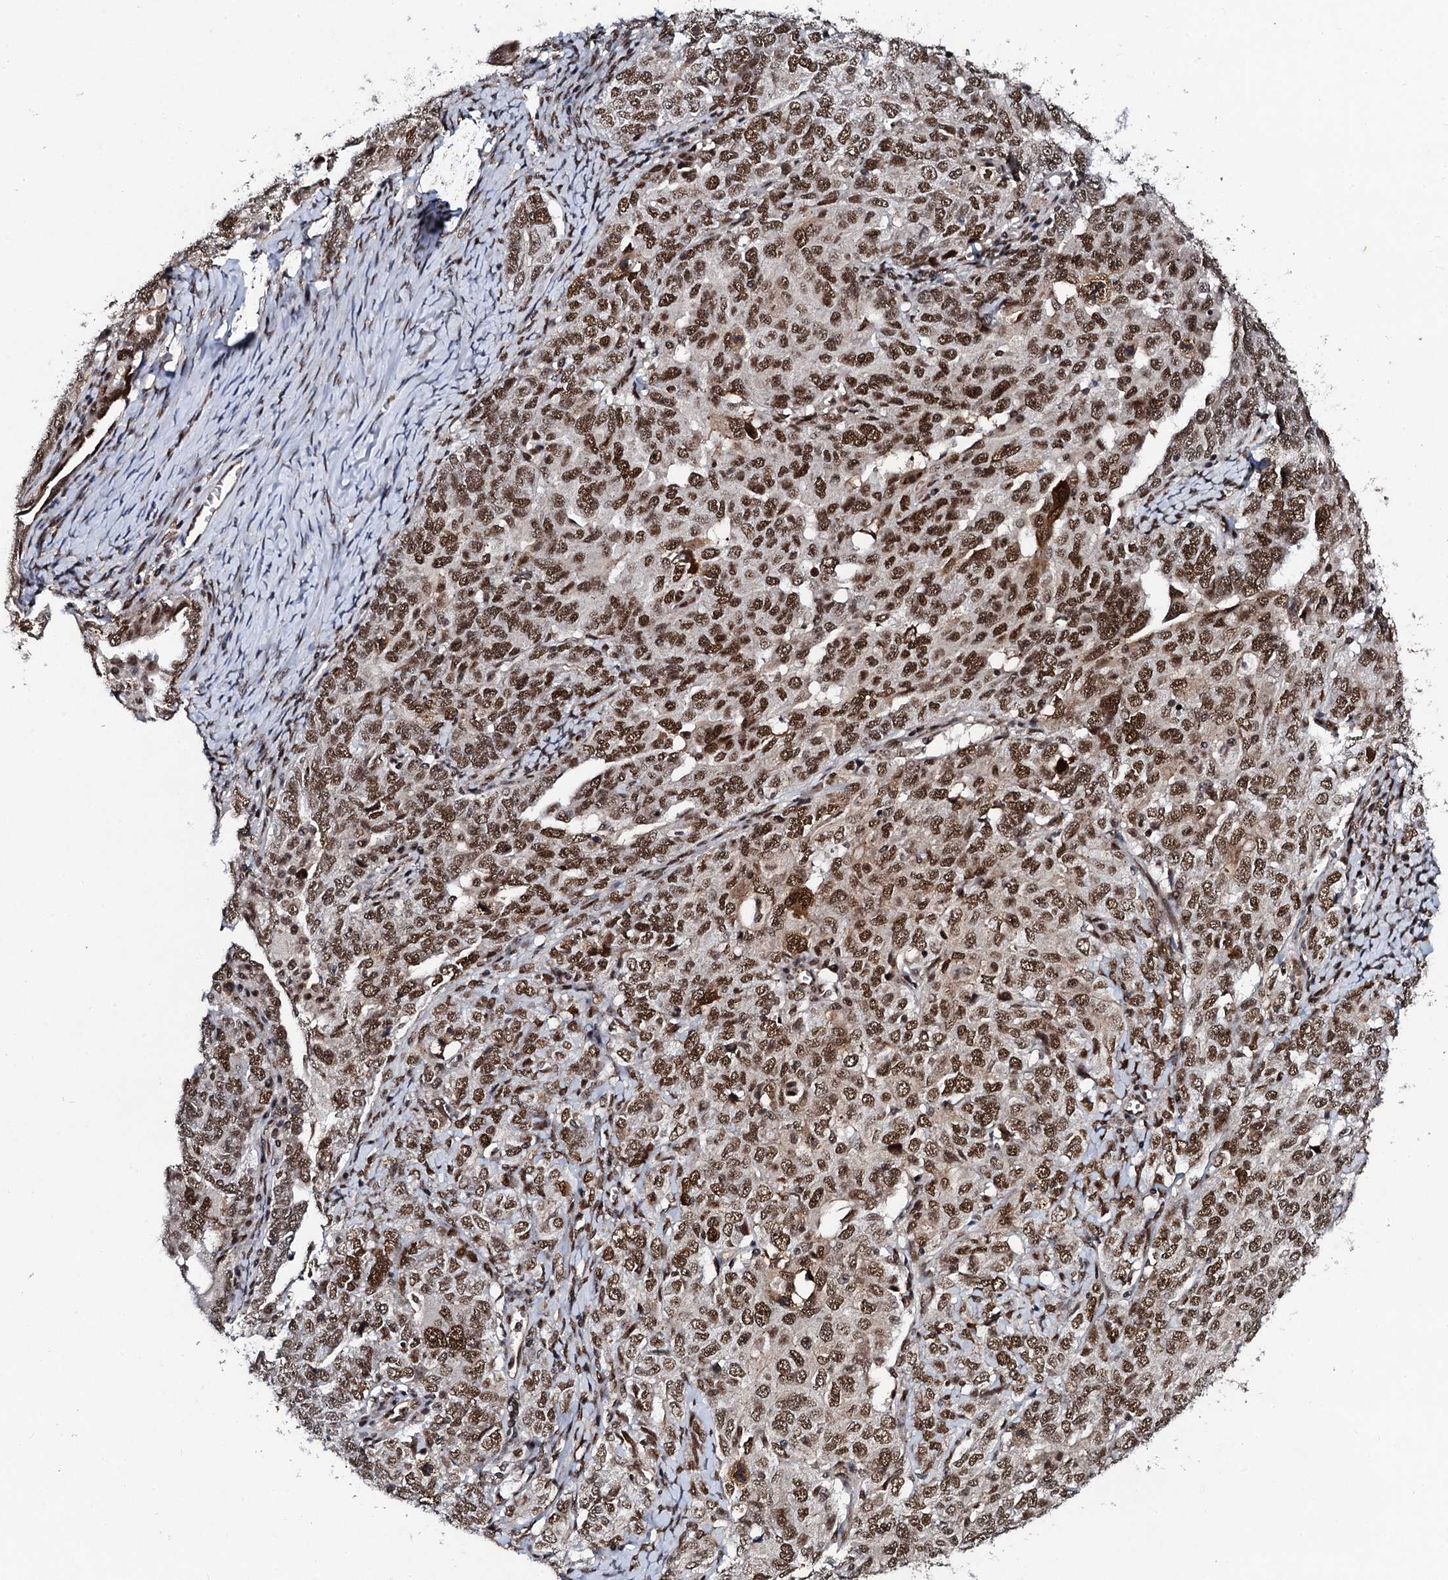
{"staining": {"intensity": "strong", "quantity": ">75%", "location": "nuclear"}, "tissue": "ovarian cancer", "cell_type": "Tumor cells", "image_type": "cancer", "snomed": [{"axis": "morphology", "description": "Carcinoma, endometroid"}, {"axis": "topography", "description": "Ovary"}], "caption": "Ovarian endometroid carcinoma stained with a protein marker displays strong staining in tumor cells.", "gene": "CSTF3", "patient": {"sex": "female", "age": 62}}